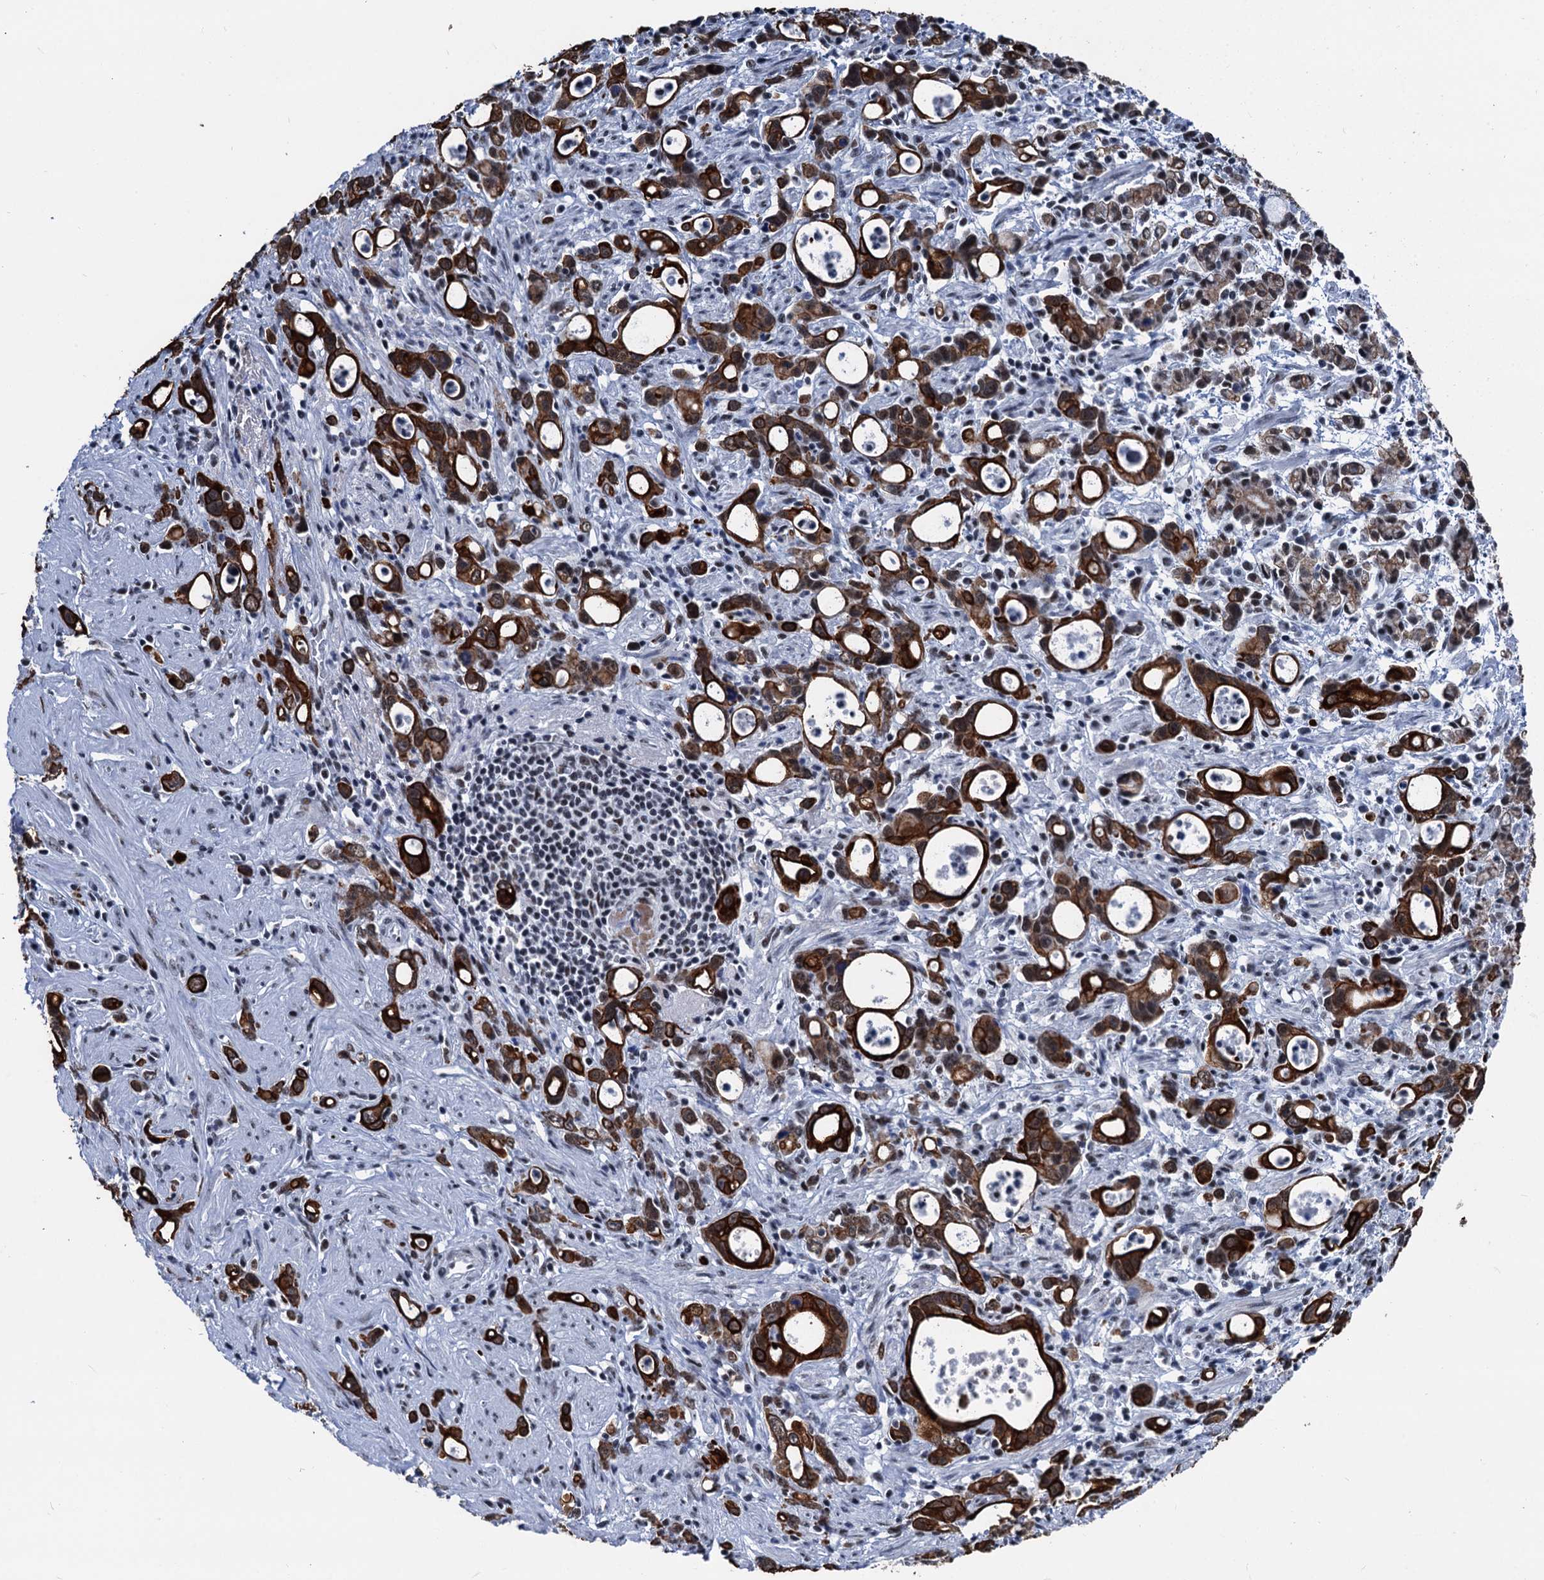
{"staining": {"intensity": "strong", "quantity": ">75%", "location": "cytoplasmic/membranous,nuclear"}, "tissue": "stomach cancer", "cell_type": "Tumor cells", "image_type": "cancer", "snomed": [{"axis": "morphology", "description": "Adenocarcinoma, NOS"}, {"axis": "topography", "description": "Stomach, lower"}], "caption": "Stomach cancer stained for a protein (brown) shows strong cytoplasmic/membranous and nuclear positive staining in approximately >75% of tumor cells.", "gene": "DDX23", "patient": {"sex": "female", "age": 43}}